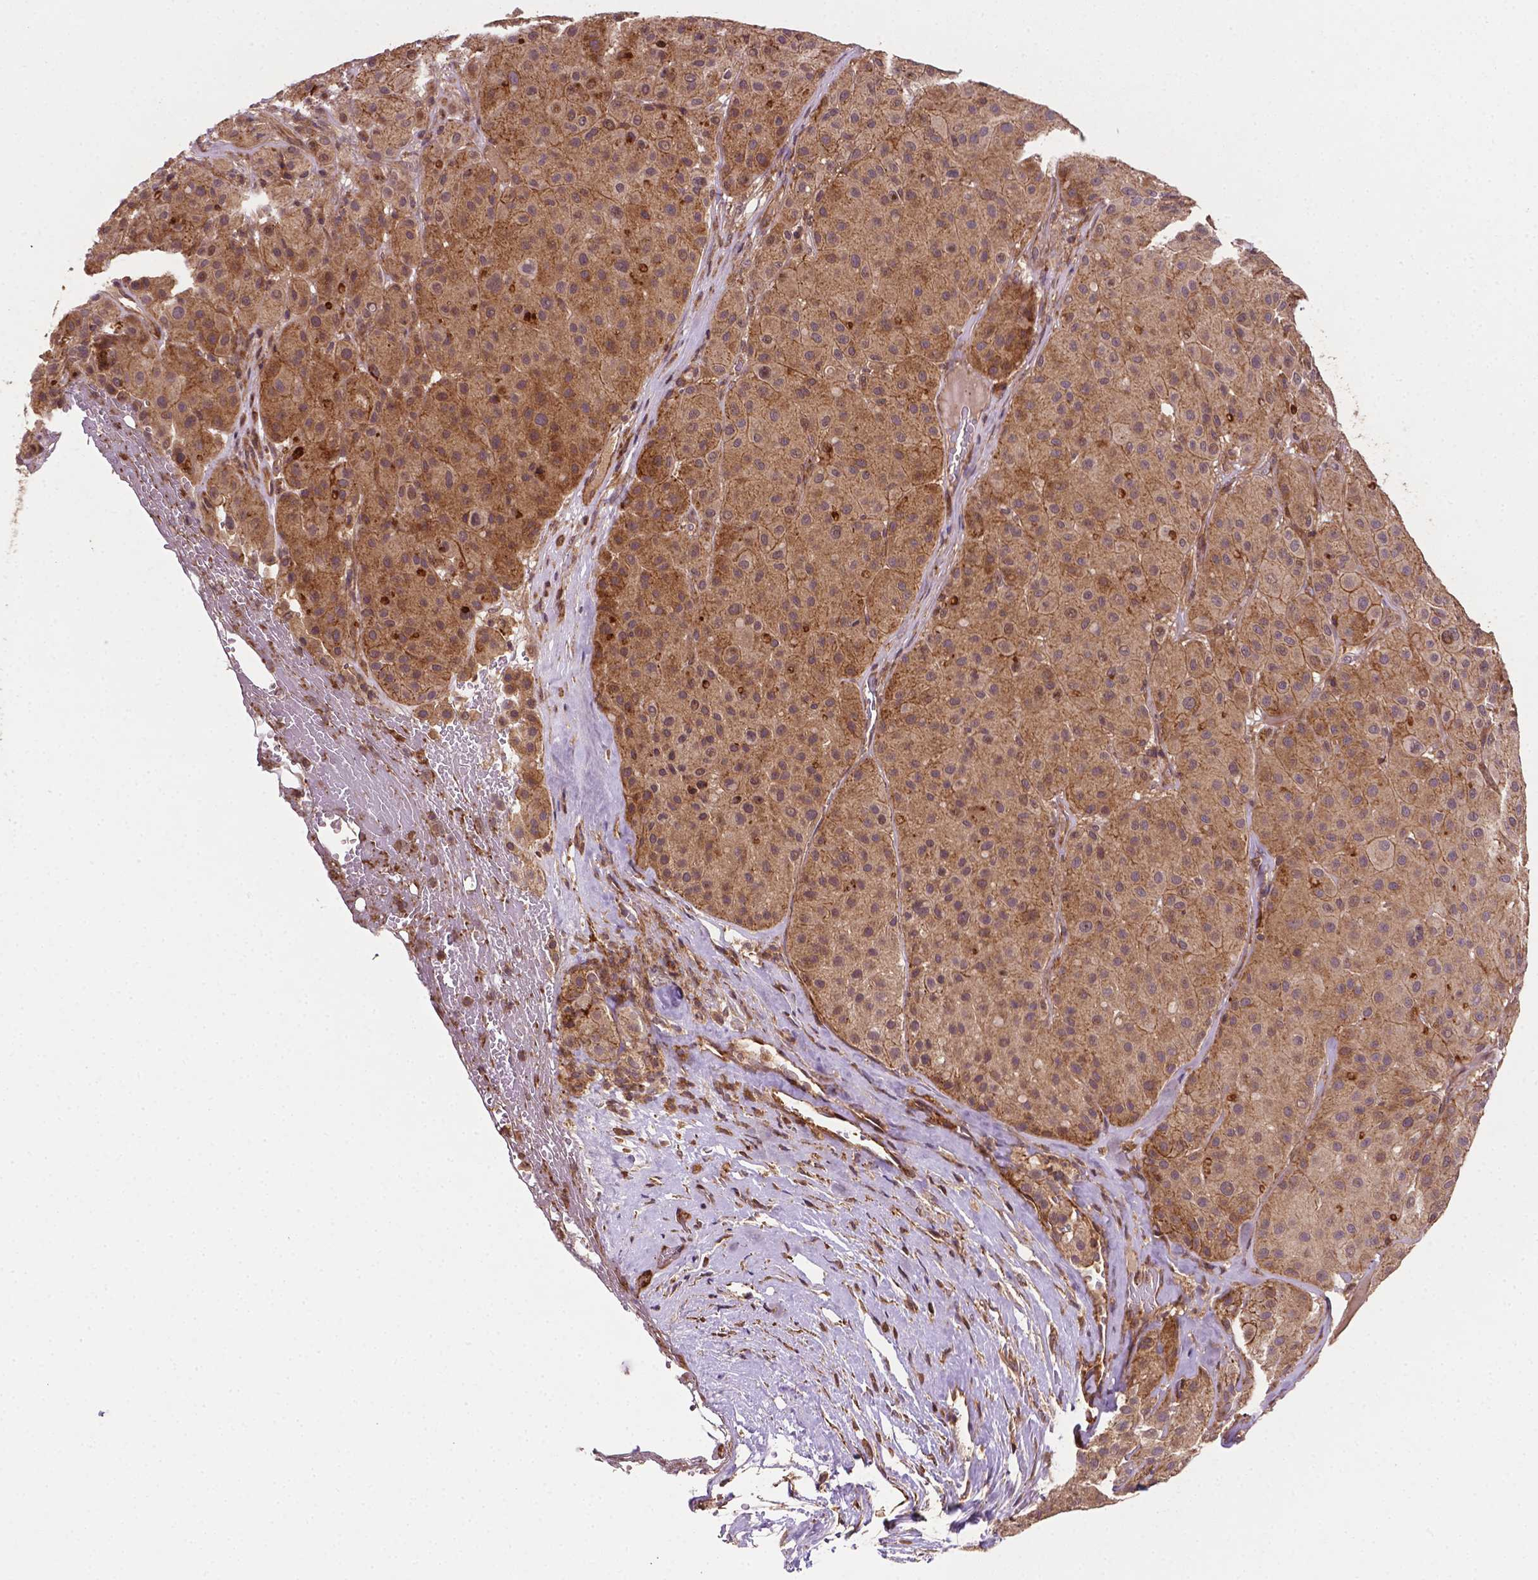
{"staining": {"intensity": "moderate", "quantity": ">75%", "location": "cytoplasmic/membranous"}, "tissue": "melanoma", "cell_type": "Tumor cells", "image_type": "cancer", "snomed": [{"axis": "morphology", "description": "Malignant melanoma, Metastatic site"}, {"axis": "topography", "description": "Smooth muscle"}], "caption": "Tumor cells show medium levels of moderate cytoplasmic/membranous positivity in approximately >75% of cells in melanoma. (DAB (3,3'-diaminobenzidine) = brown stain, brightfield microscopy at high magnification).", "gene": "ZMYND19", "patient": {"sex": "male", "age": 41}}